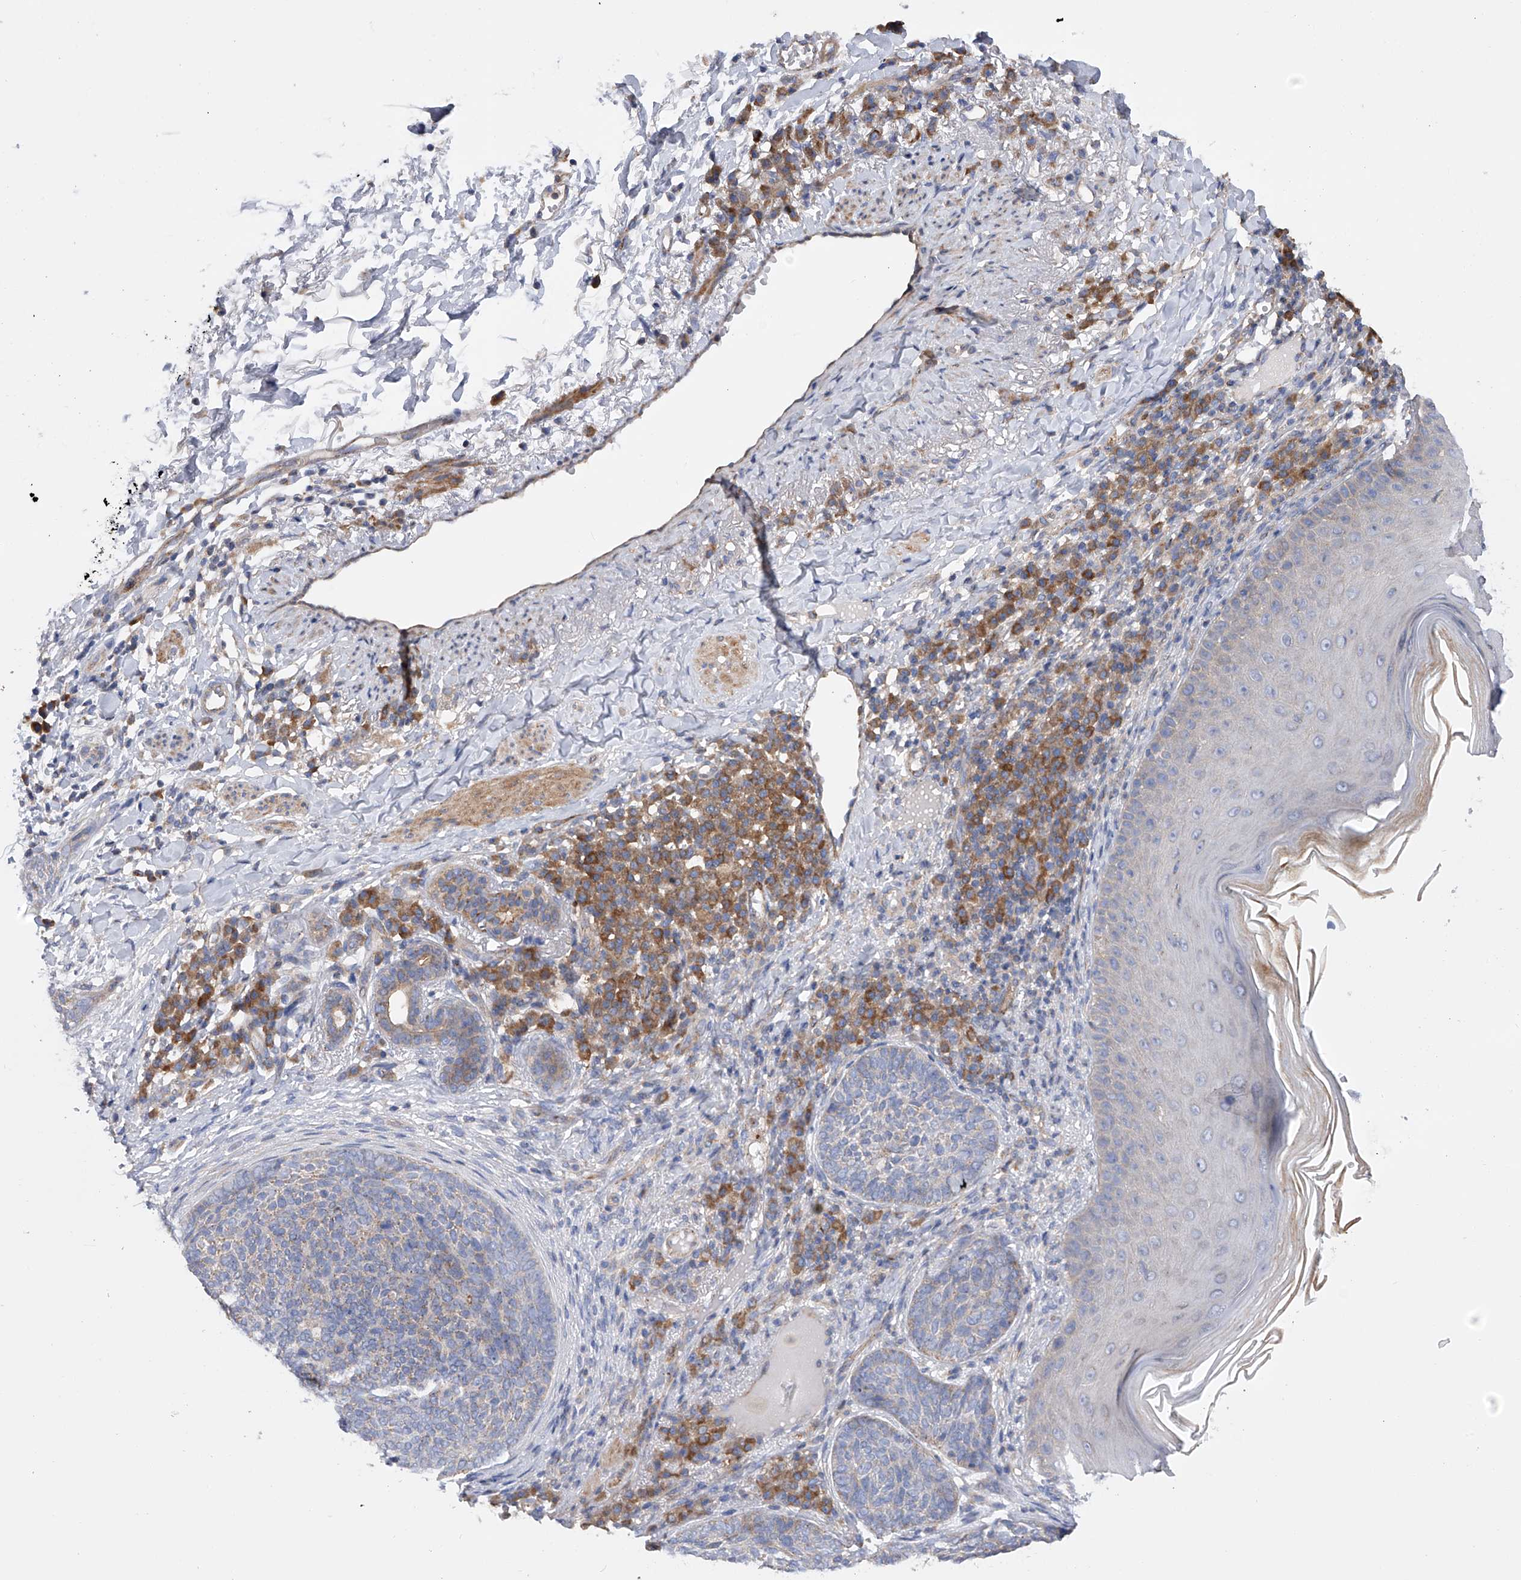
{"staining": {"intensity": "weak", "quantity": "25%-75%", "location": "cytoplasmic/membranous"}, "tissue": "skin cancer", "cell_type": "Tumor cells", "image_type": "cancer", "snomed": [{"axis": "morphology", "description": "Basal cell carcinoma"}, {"axis": "topography", "description": "Skin"}], "caption": "Immunohistochemical staining of skin cancer (basal cell carcinoma) reveals low levels of weak cytoplasmic/membranous protein staining in approximately 25%-75% of tumor cells. (DAB (3,3'-diaminobenzidine) IHC with brightfield microscopy, high magnification).", "gene": "MLYCD", "patient": {"sex": "male", "age": 85}}